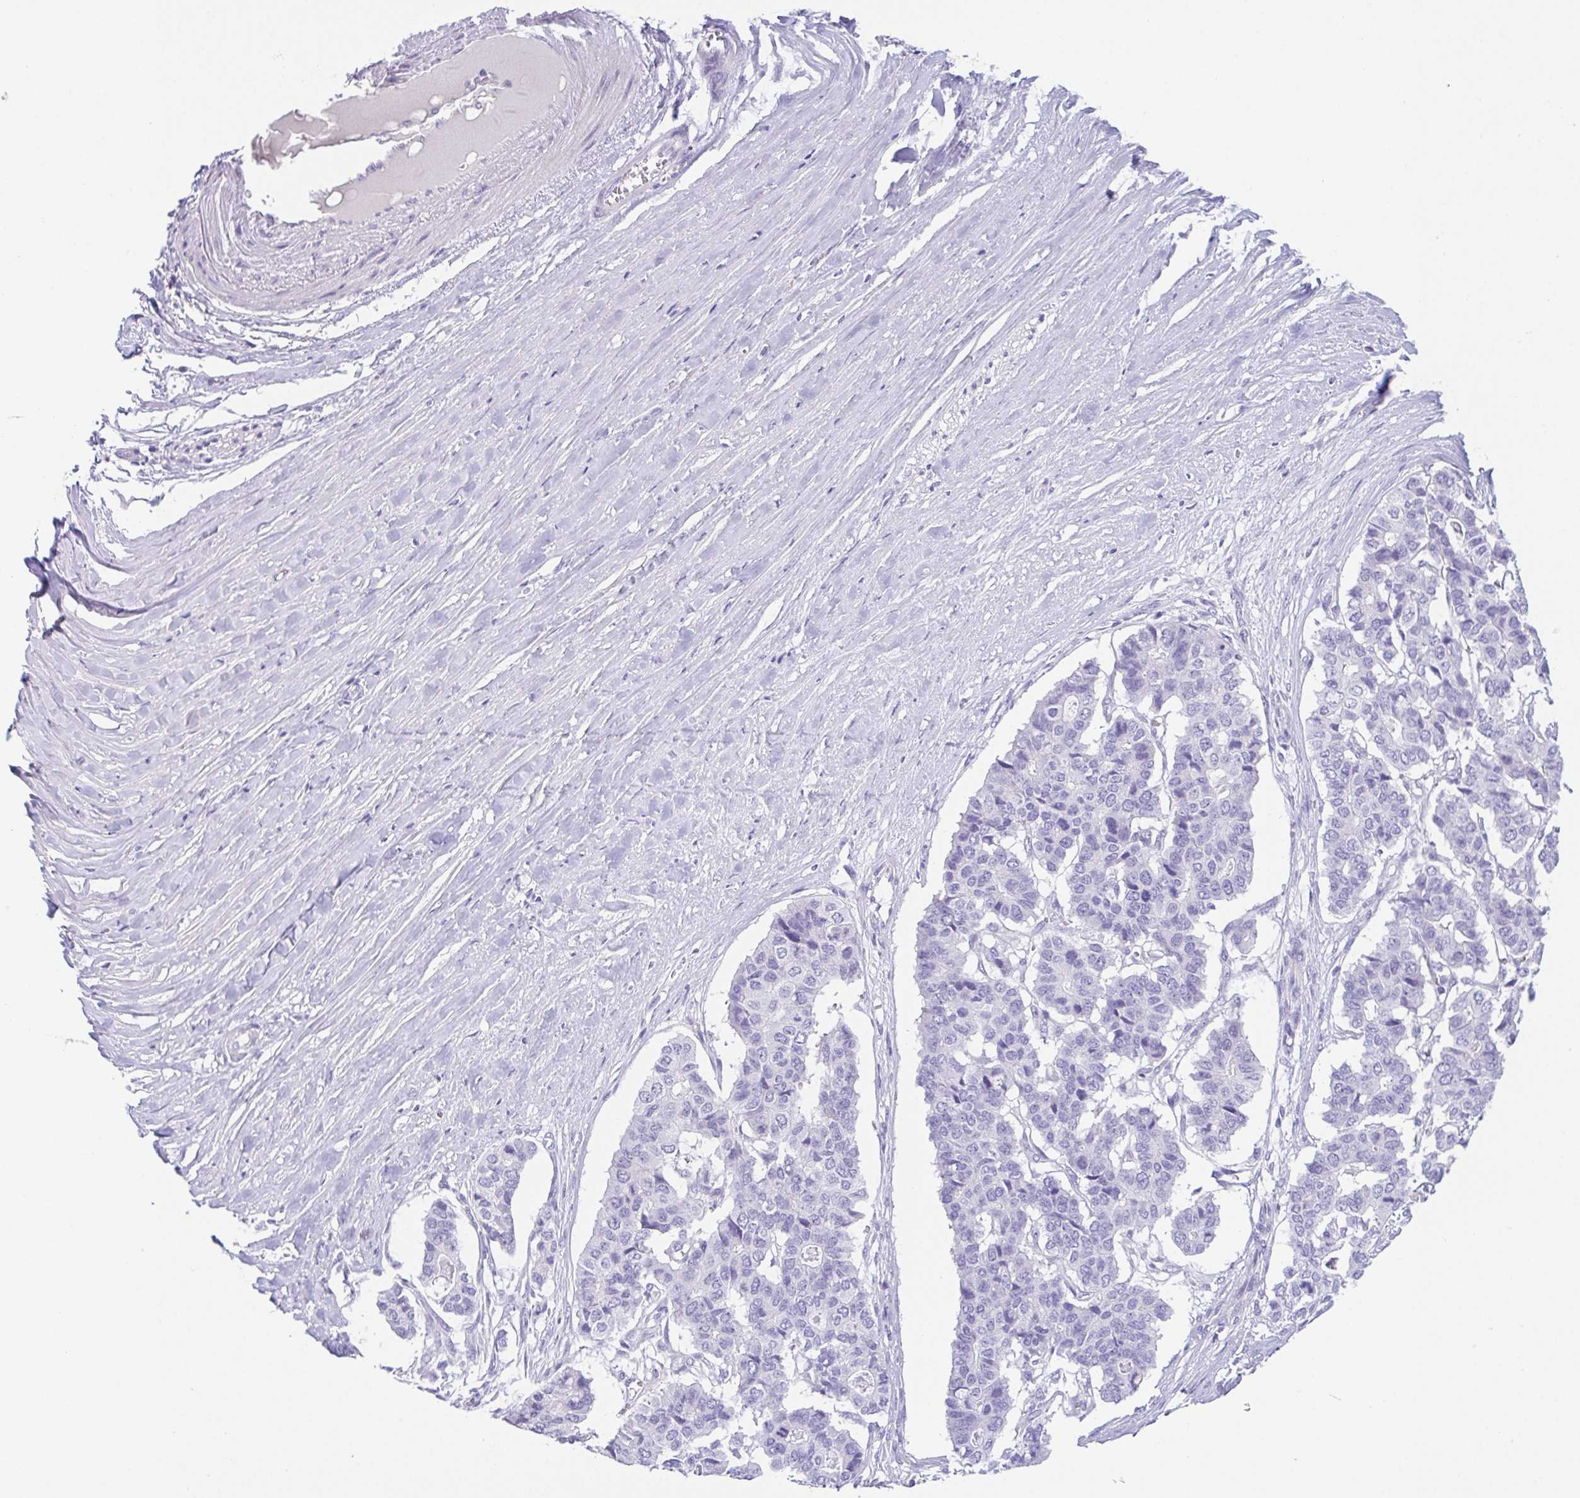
{"staining": {"intensity": "negative", "quantity": "none", "location": "none"}, "tissue": "pancreatic cancer", "cell_type": "Tumor cells", "image_type": "cancer", "snomed": [{"axis": "morphology", "description": "Adenocarcinoma, NOS"}, {"axis": "topography", "description": "Pancreas"}], "caption": "The photomicrograph reveals no significant expression in tumor cells of pancreatic adenocarcinoma. (DAB immunohistochemistry (IHC), high magnification).", "gene": "HAPLN2", "patient": {"sex": "male", "age": 50}}